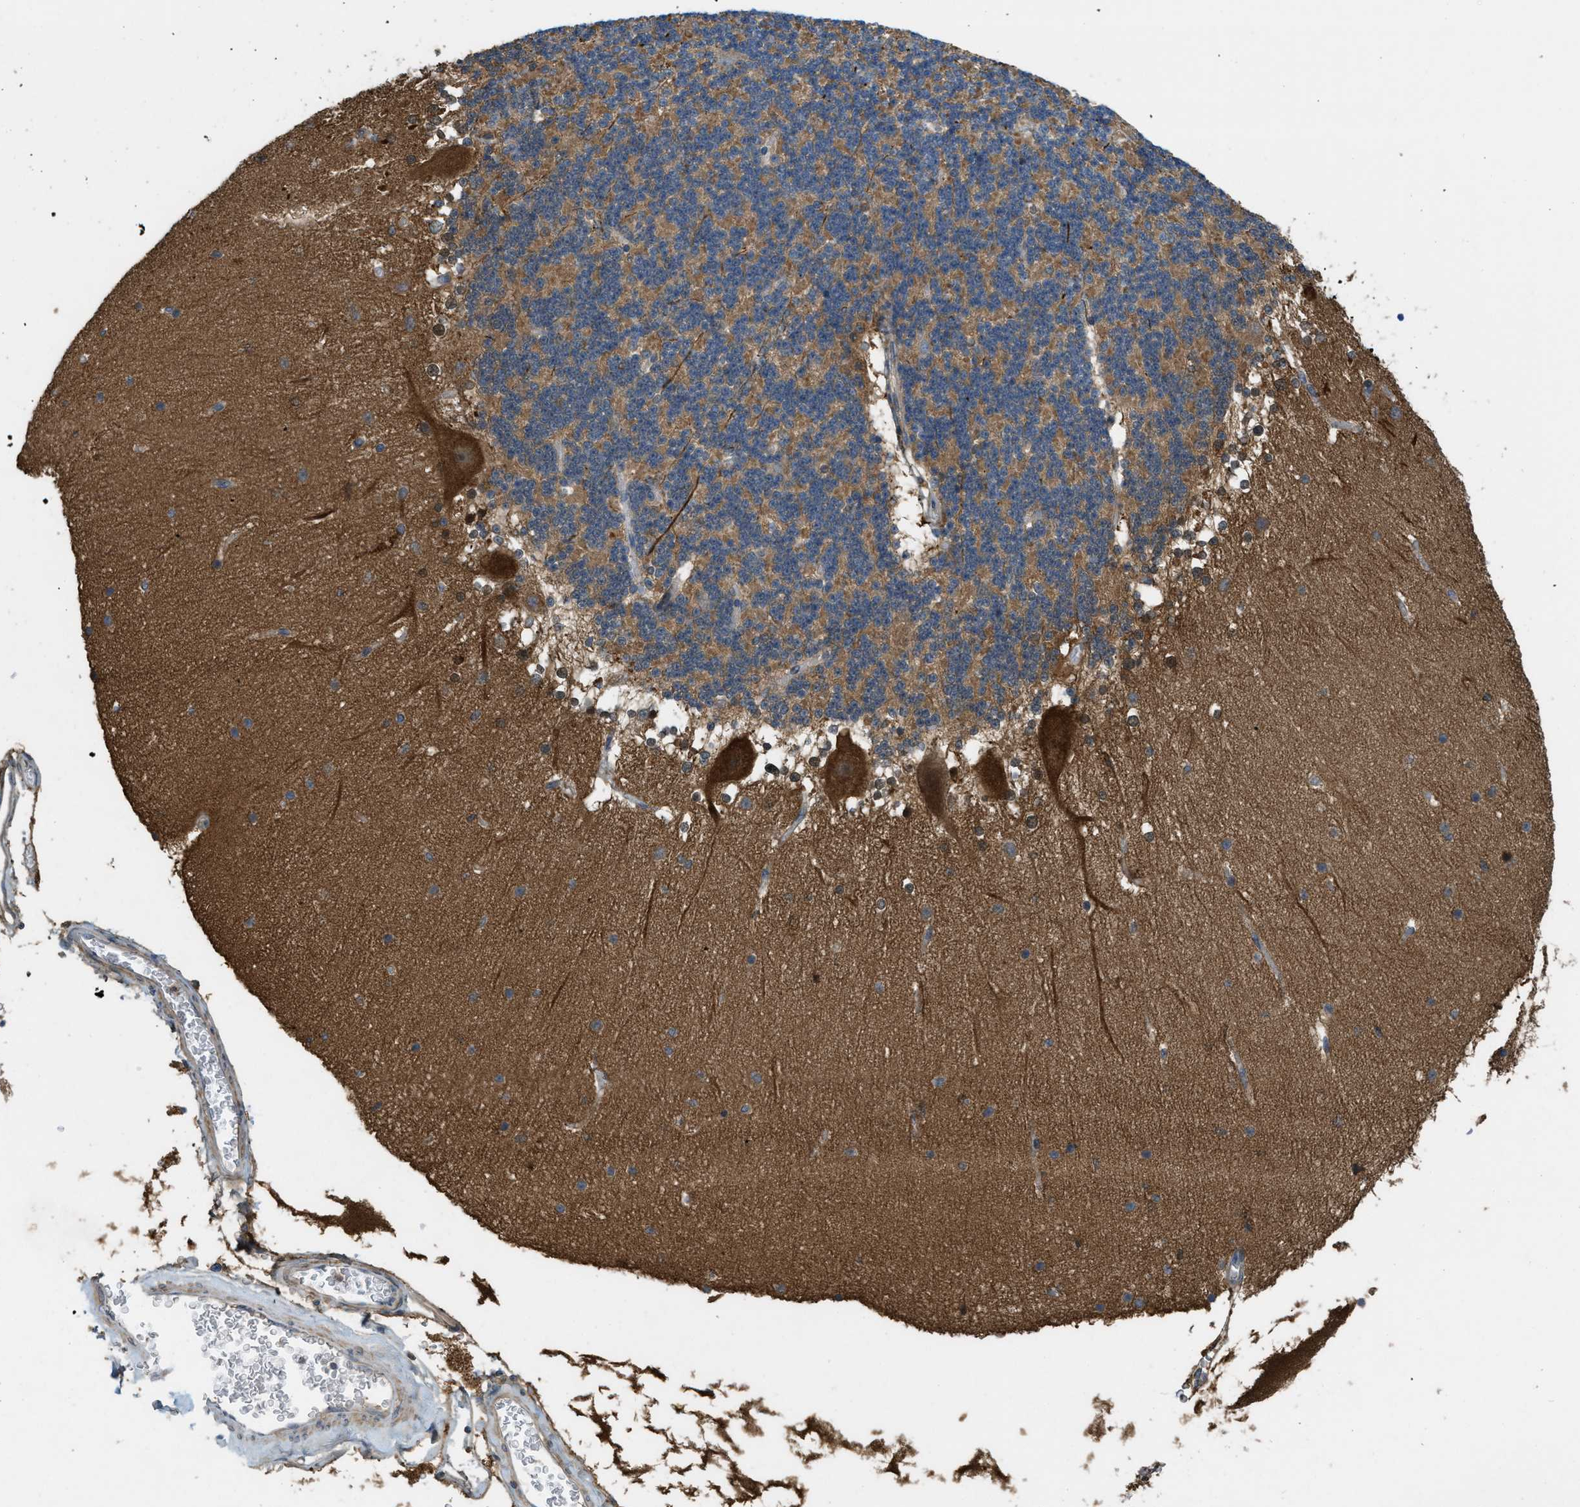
{"staining": {"intensity": "moderate", "quantity": "25%-75%", "location": "cytoplasmic/membranous"}, "tissue": "cerebellum", "cell_type": "Cells in granular layer", "image_type": "normal", "snomed": [{"axis": "morphology", "description": "Normal tissue, NOS"}, {"axis": "topography", "description": "Cerebellum"}], "caption": "Immunohistochemistry staining of unremarkable cerebellum, which demonstrates medium levels of moderate cytoplasmic/membranous expression in approximately 25%-75% of cells in granular layer indicating moderate cytoplasmic/membranous protein expression. The staining was performed using DAB (3,3'-diaminobenzidine) (brown) for protein detection and nuclei were counterstained in hematoxylin (blue).", "gene": "ADCY6", "patient": {"sex": "female", "age": 19}}